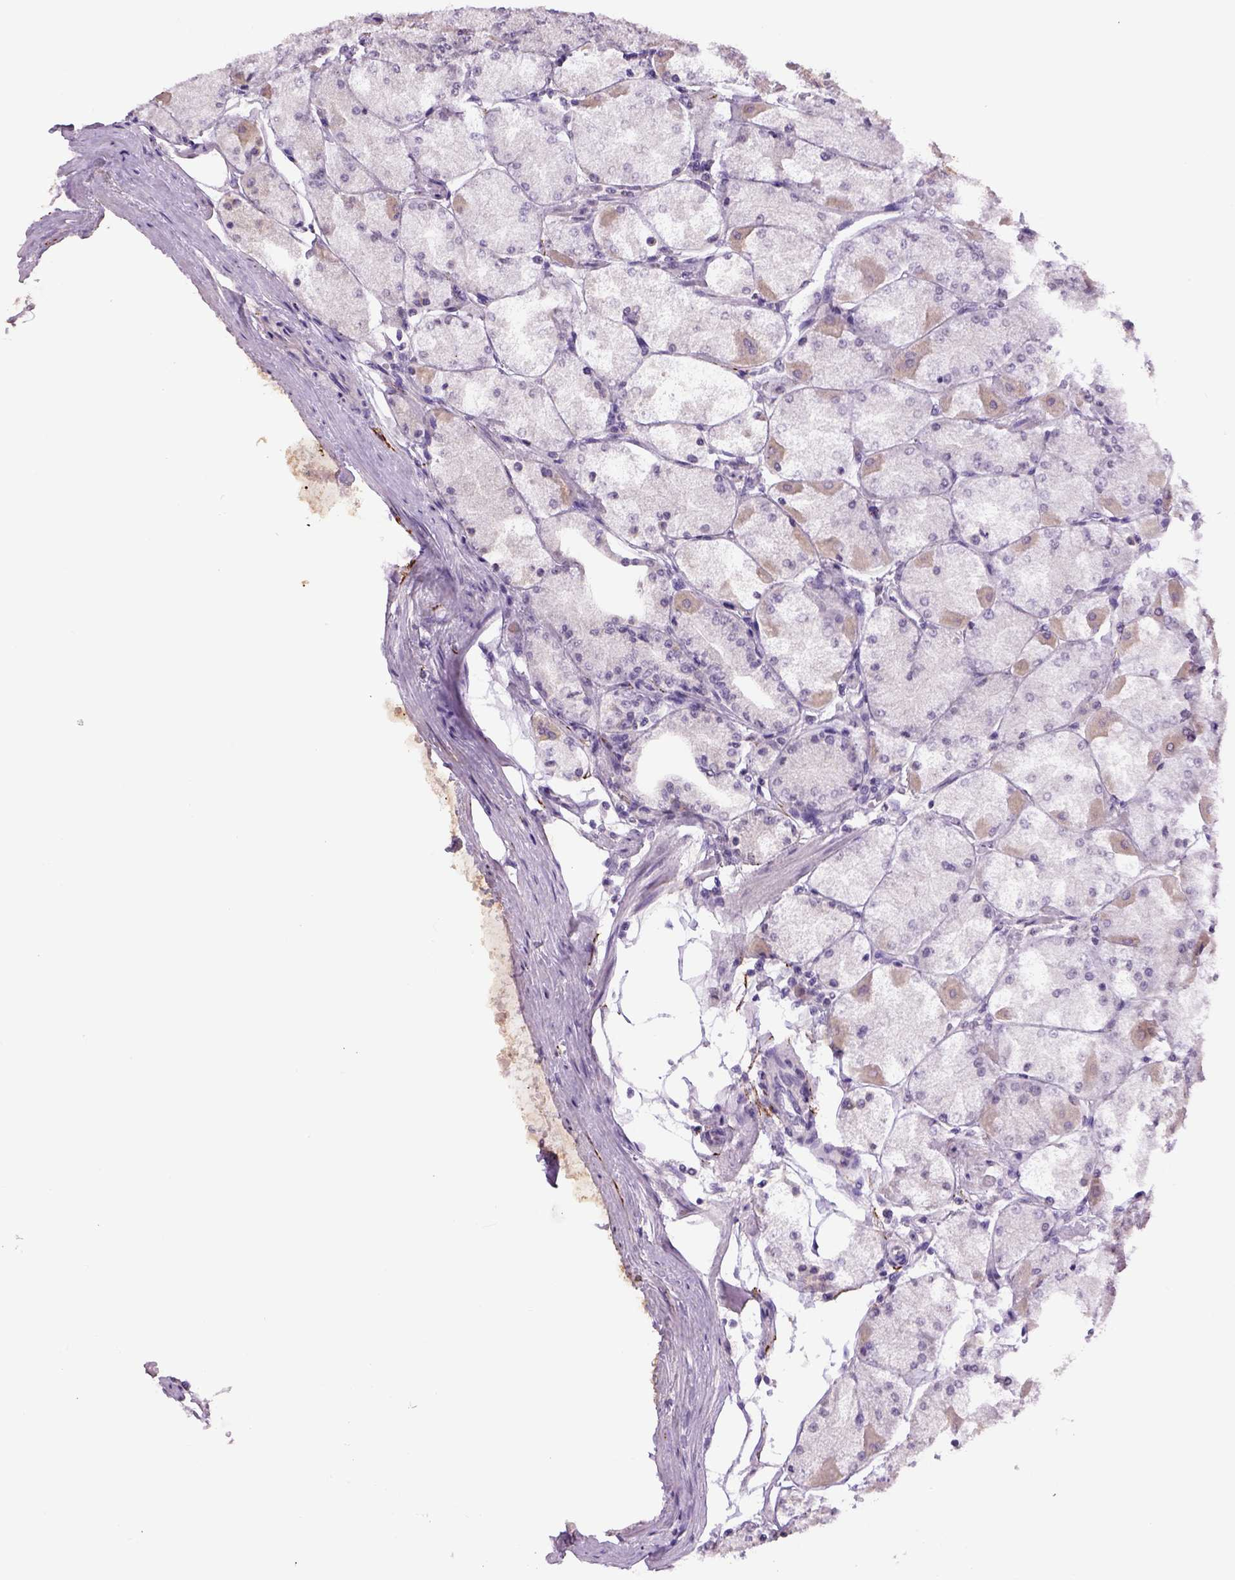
{"staining": {"intensity": "weak", "quantity": "<25%", "location": "cytoplasmic/membranous"}, "tissue": "stomach", "cell_type": "Glandular cells", "image_type": "normal", "snomed": [{"axis": "morphology", "description": "Normal tissue, NOS"}, {"axis": "topography", "description": "Stomach, upper"}], "caption": "Immunohistochemistry of unremarkable human stomach exhibits no positivity in glandular cells.", "gene": "DBH", "patient": {"sex": "male", "age": 60}}